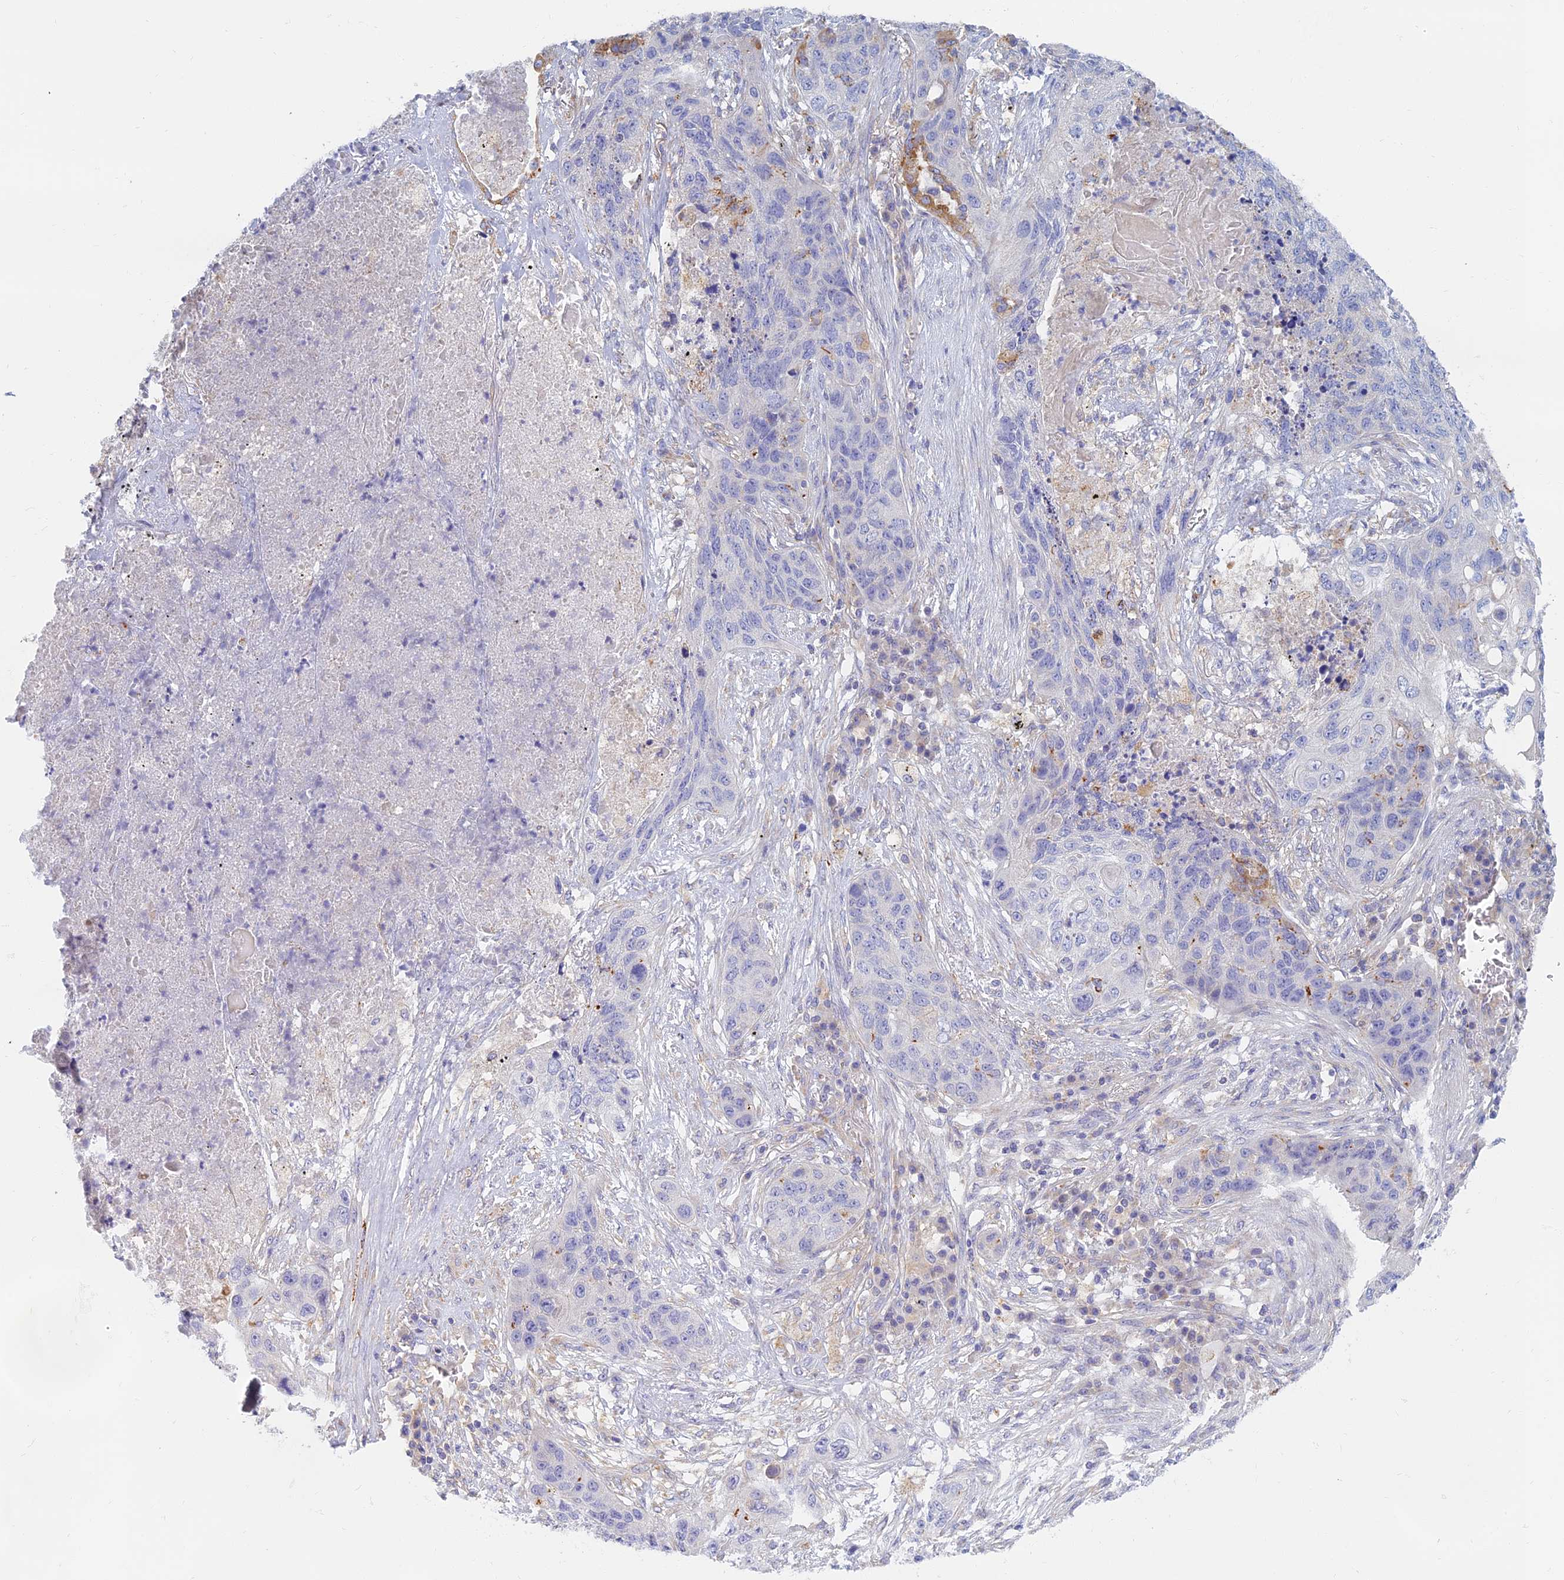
{"staining": {"intensity": "negative", "quantity": "none", "location": "none"}, "tissue": "lung cancer", "cell_type": "Tumor cells", "image_type": "cancer", "snomed": [{"axis": "morphology", "description": "Squamous cell carcinoma, NOS"}, {"axis": "topography", "description": "Lung"}], "caption": "Image shows no significant protein expression in tumor cells of lung cancer. (DAB (3,3'-diaminobenzidine) immunohistochemistry with hematoxylin counter stain).", "gene": "TMEM44", "patient": {"sex": "female", "age": 63}}